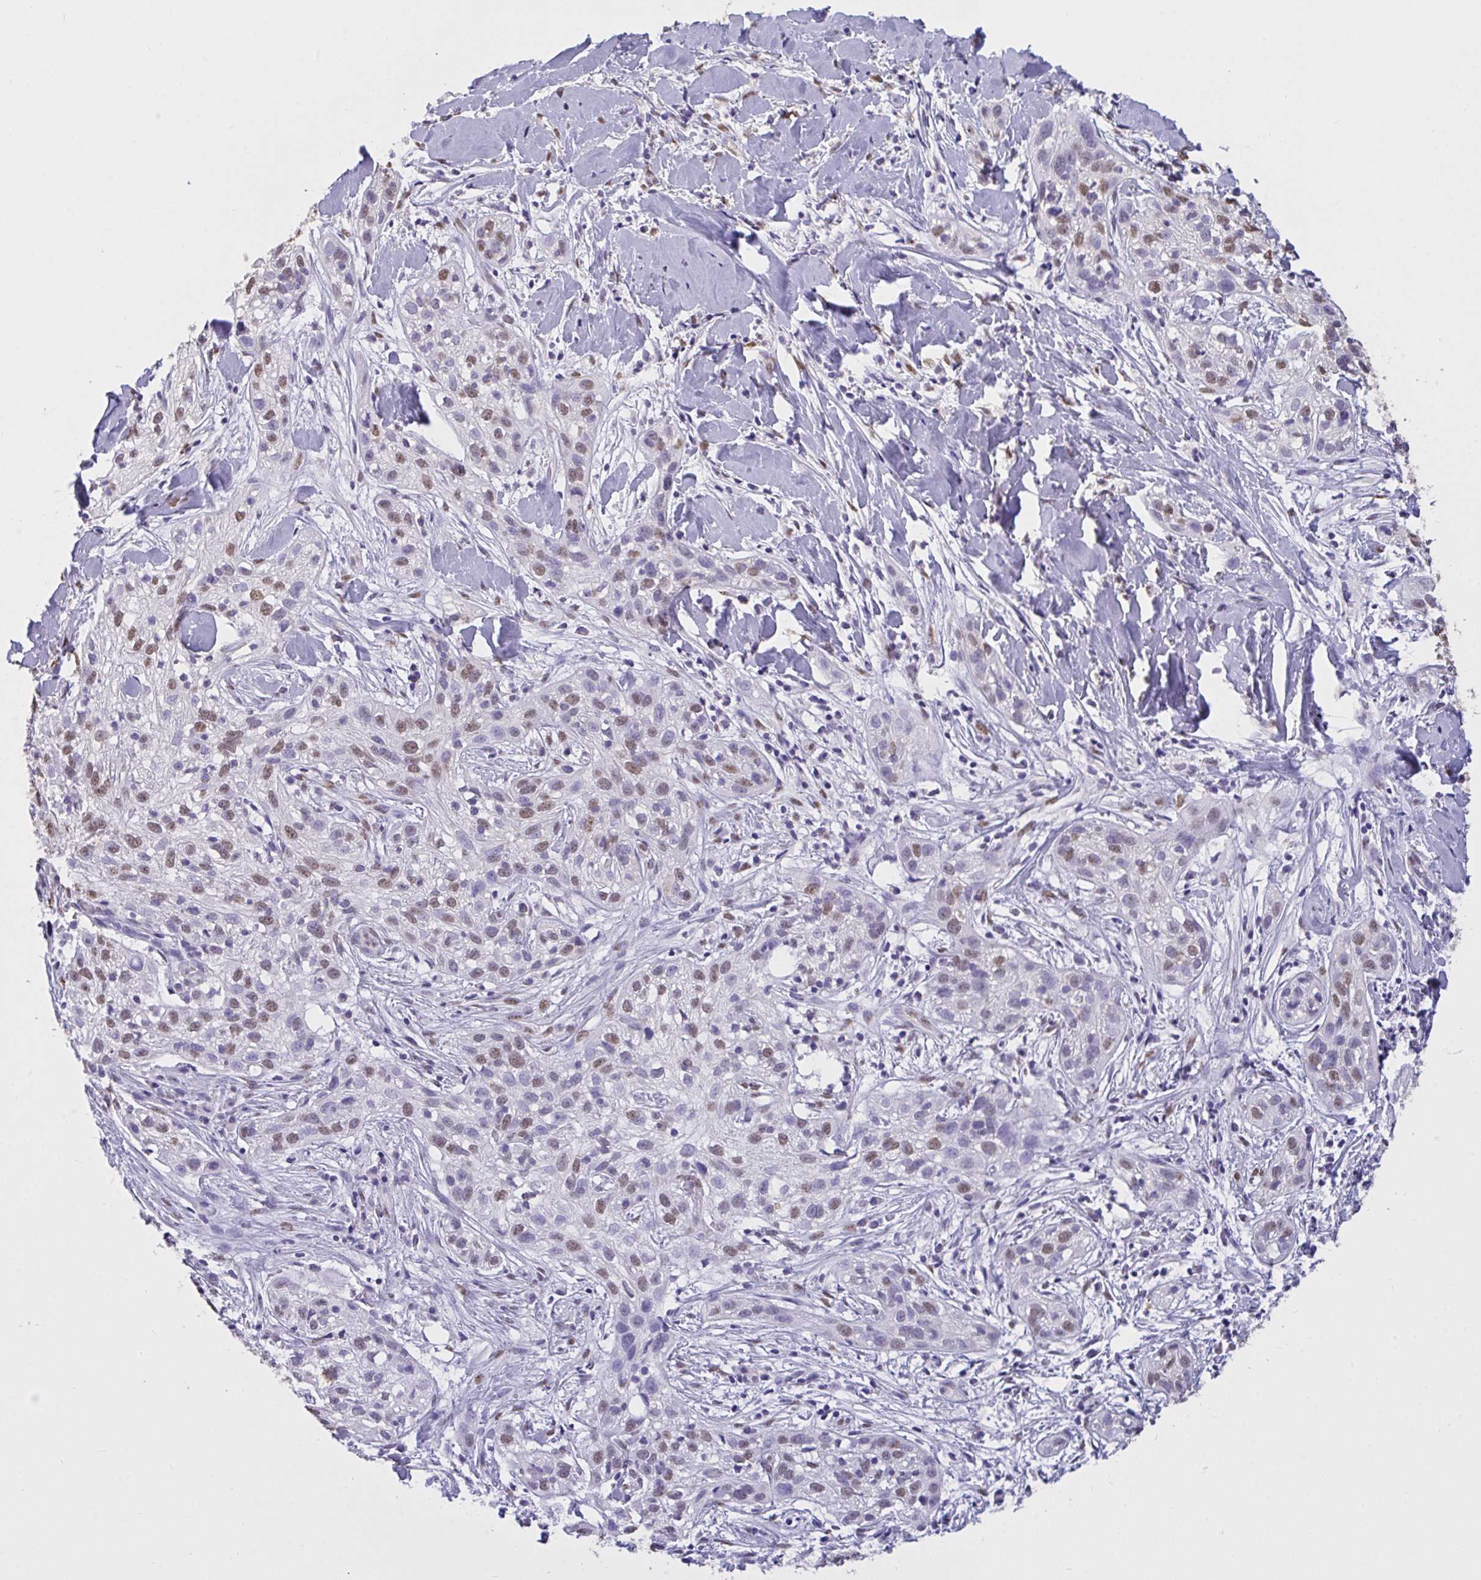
{"staining": {"intensity": "weak", "quantity": "25%-75%", "location": "nuclear"}, "tissue": "skin cancer", "cell_type": "Tumor cells", "image_type": "cancer", "snomed": [{"axis": "morphology", "description": "Squamous cell carcinoma, NOS"}, {"axis": "topography", "description": "Skin"}], "caption": "An image of human skin cancer (squamous cell carcinoma) stained for a protein displays weak nuclear brown staining in tumor cells. Nuclei are stained in blue.", "gene": "SEMA6B", "patient": {"sex": "male", "age": 82}}